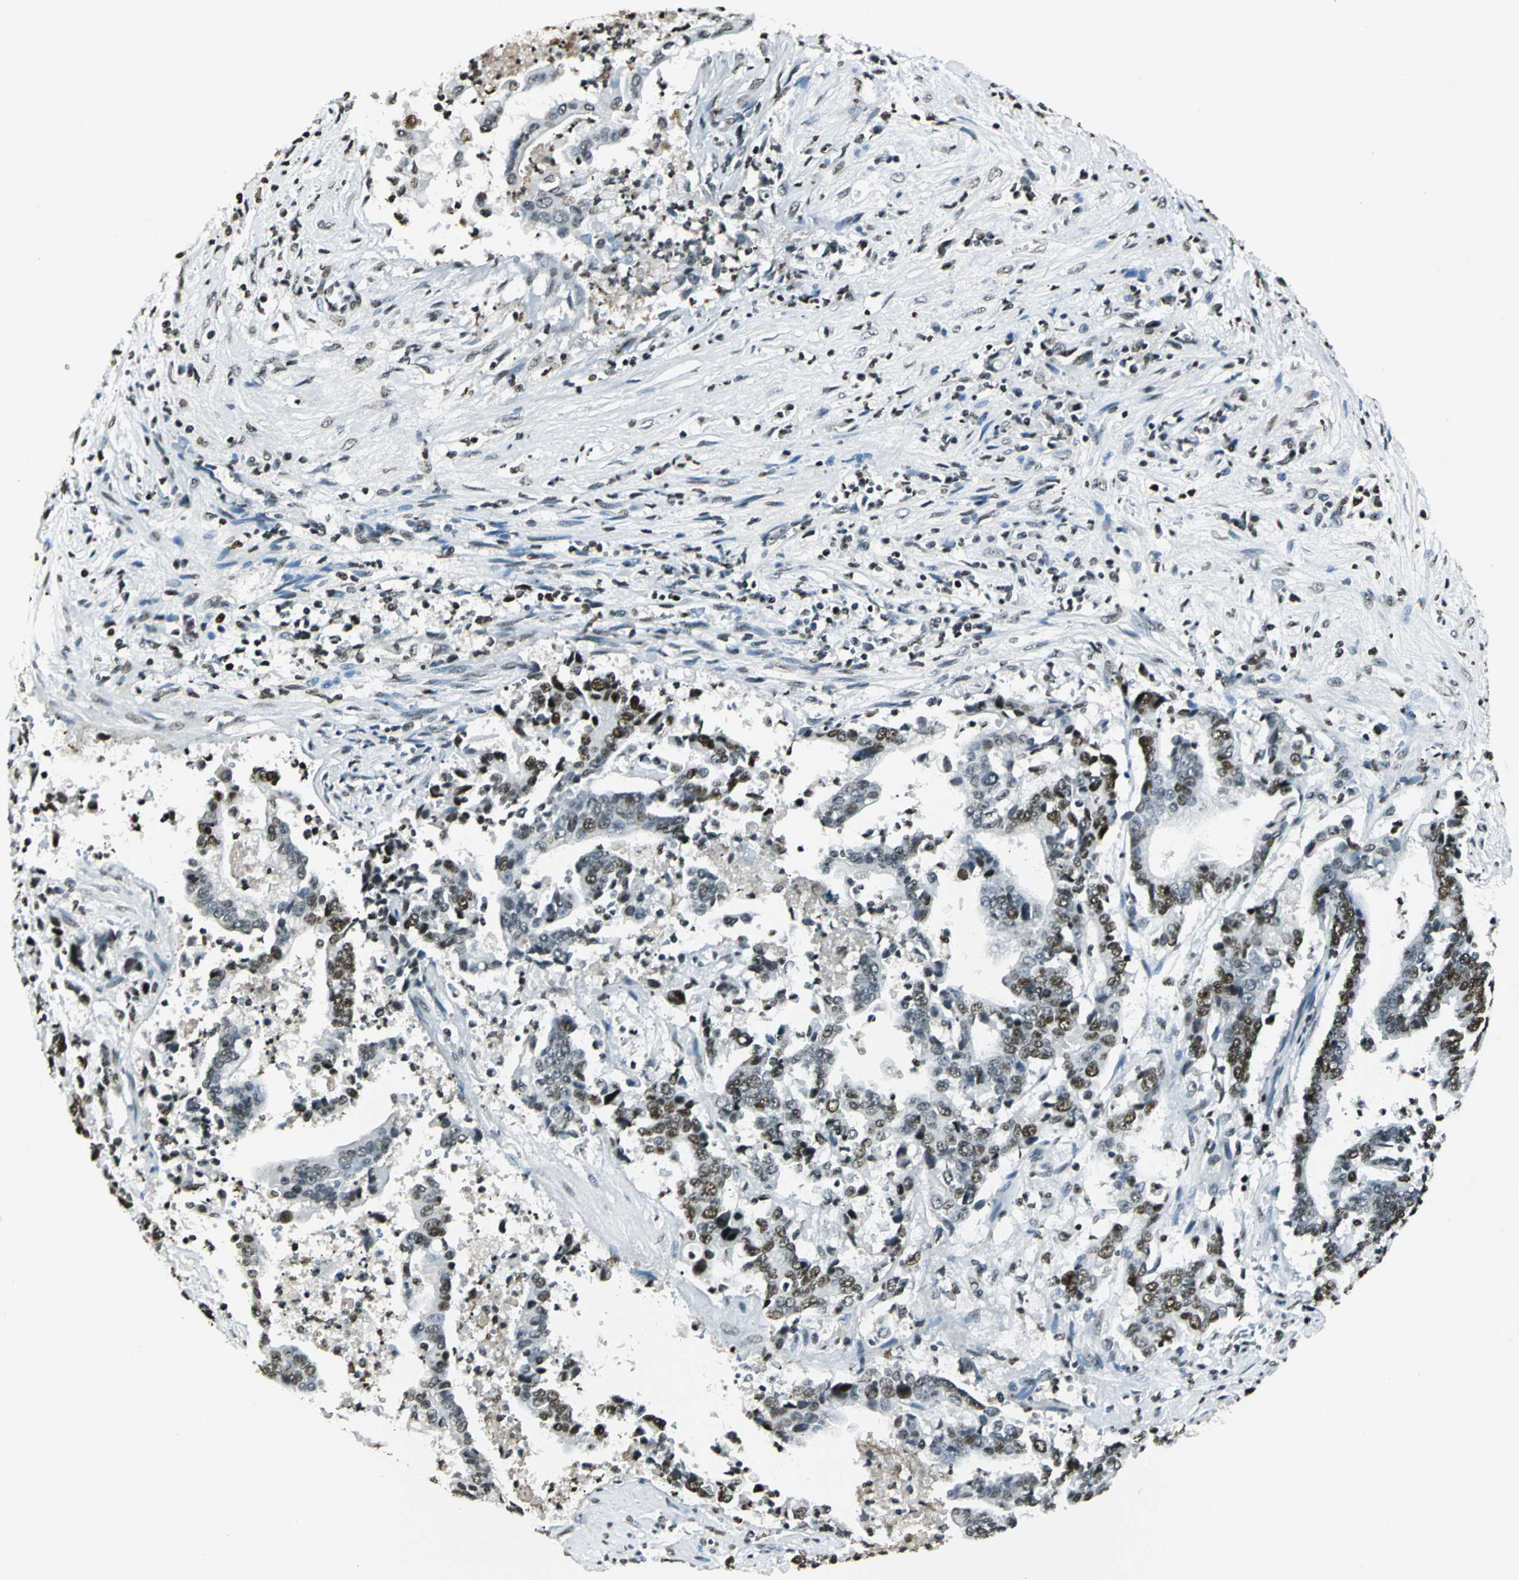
{"staining": {"intensity": "strong", "quantity": "25%-75%", "location": "nuclear"}, "tissue": "liver cancer", "cell_type": "Tumor cells", "image_type": "cancer", "snomed": [{"axis": "morphology", "description": "Cholangiocarcinoma"}, {"axis": "topography", "description": "Liver"}], "caption": "A micrograph of human liver cancer stained for a protein displays strong nuclear brown staining in tumor cells. (Brightfield microscopy of DAB IHC at high magnification).", "gene": "MCM4", "patient": {"sex": "male", "age": 57}}